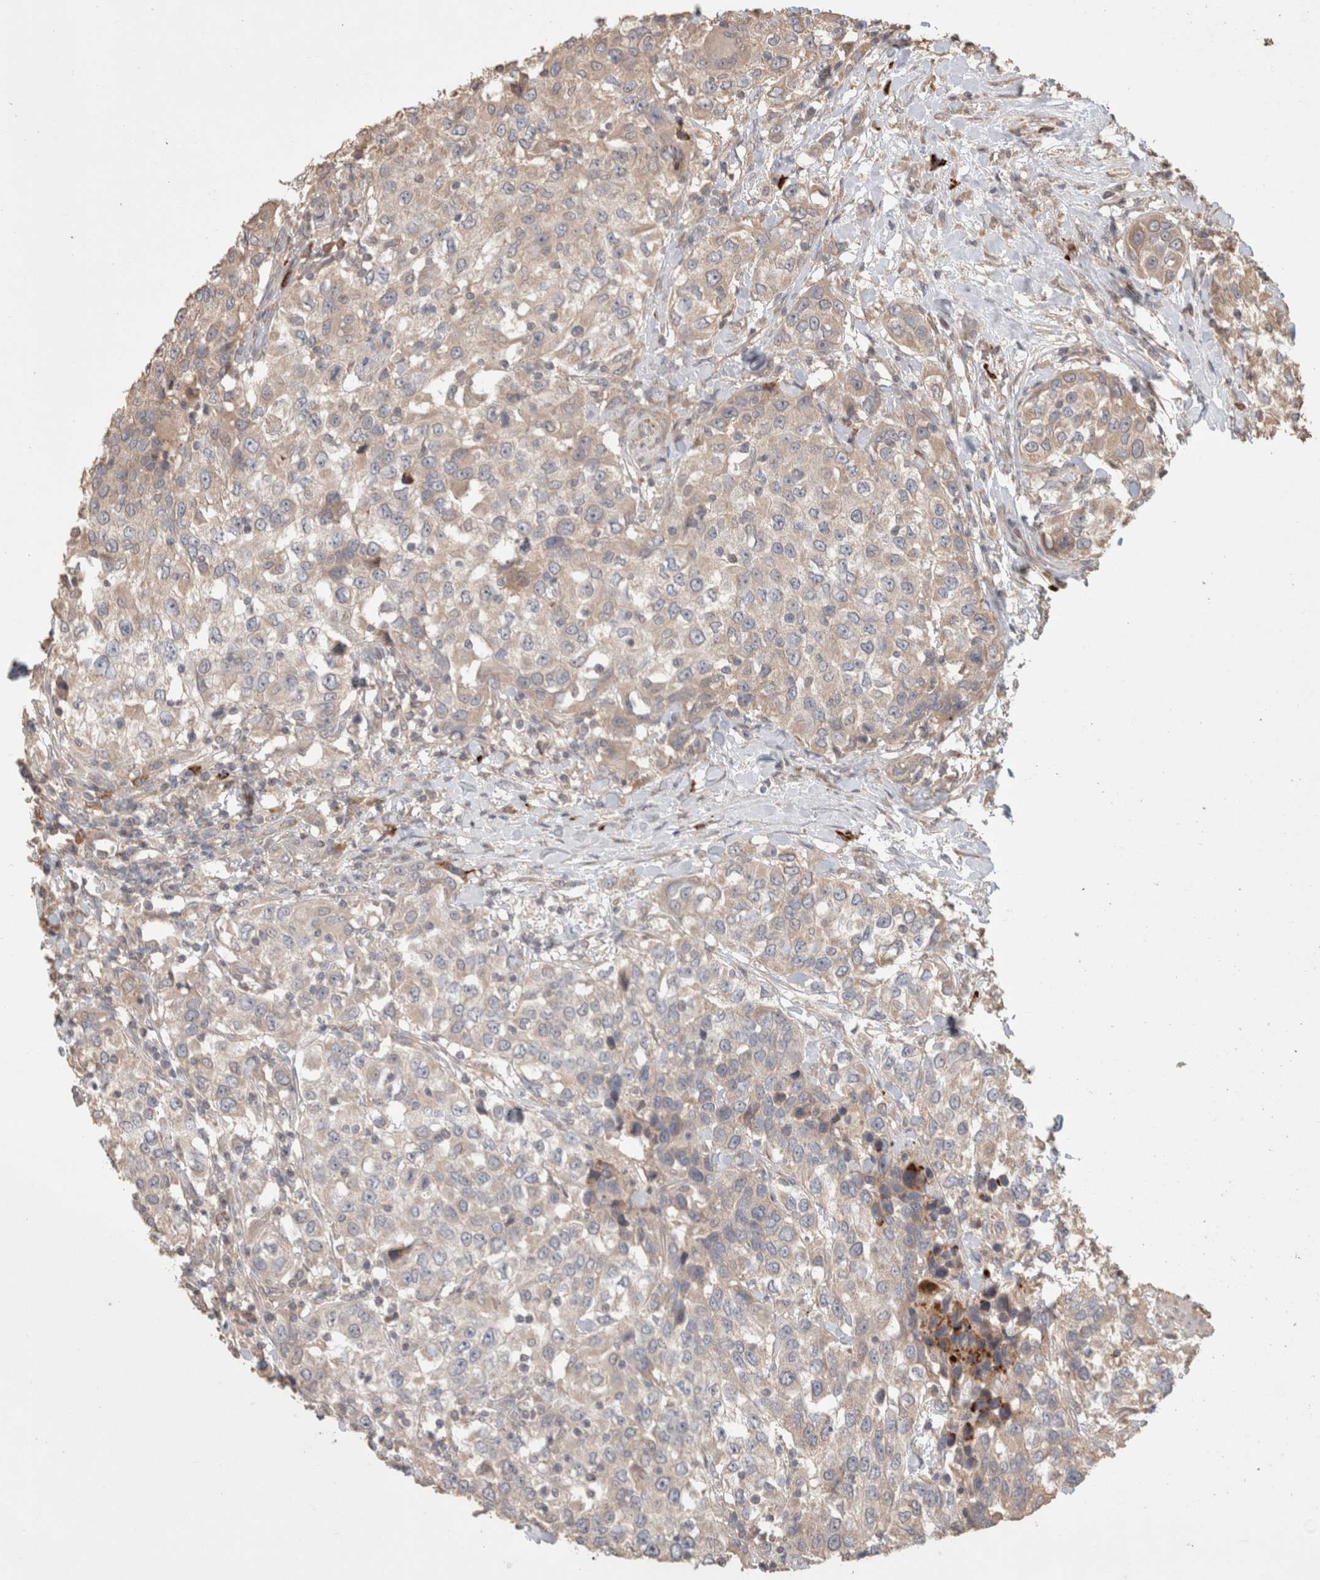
{"staining": {"intensity": "weak", "quantity": "25%-75%", "location": "cytoplasmic/membranous"}, "tissue": "urothelial cancer", "cell_type": "Tumor cells", "image_type": "cancer", "snomed": [{"axis": "morphology", "description": "Urothelial carcinoma, High grade"}, {"axis": "topography", "description": "Urinary bladder"}], "caption": "Protein staining exhibits weak cytoplasmic/membranous positivity in approximately 25%-75% of tumor cells in urothelial cancer.", "gene": "HROB", "patient": {"sex": "female", "age": 80}}